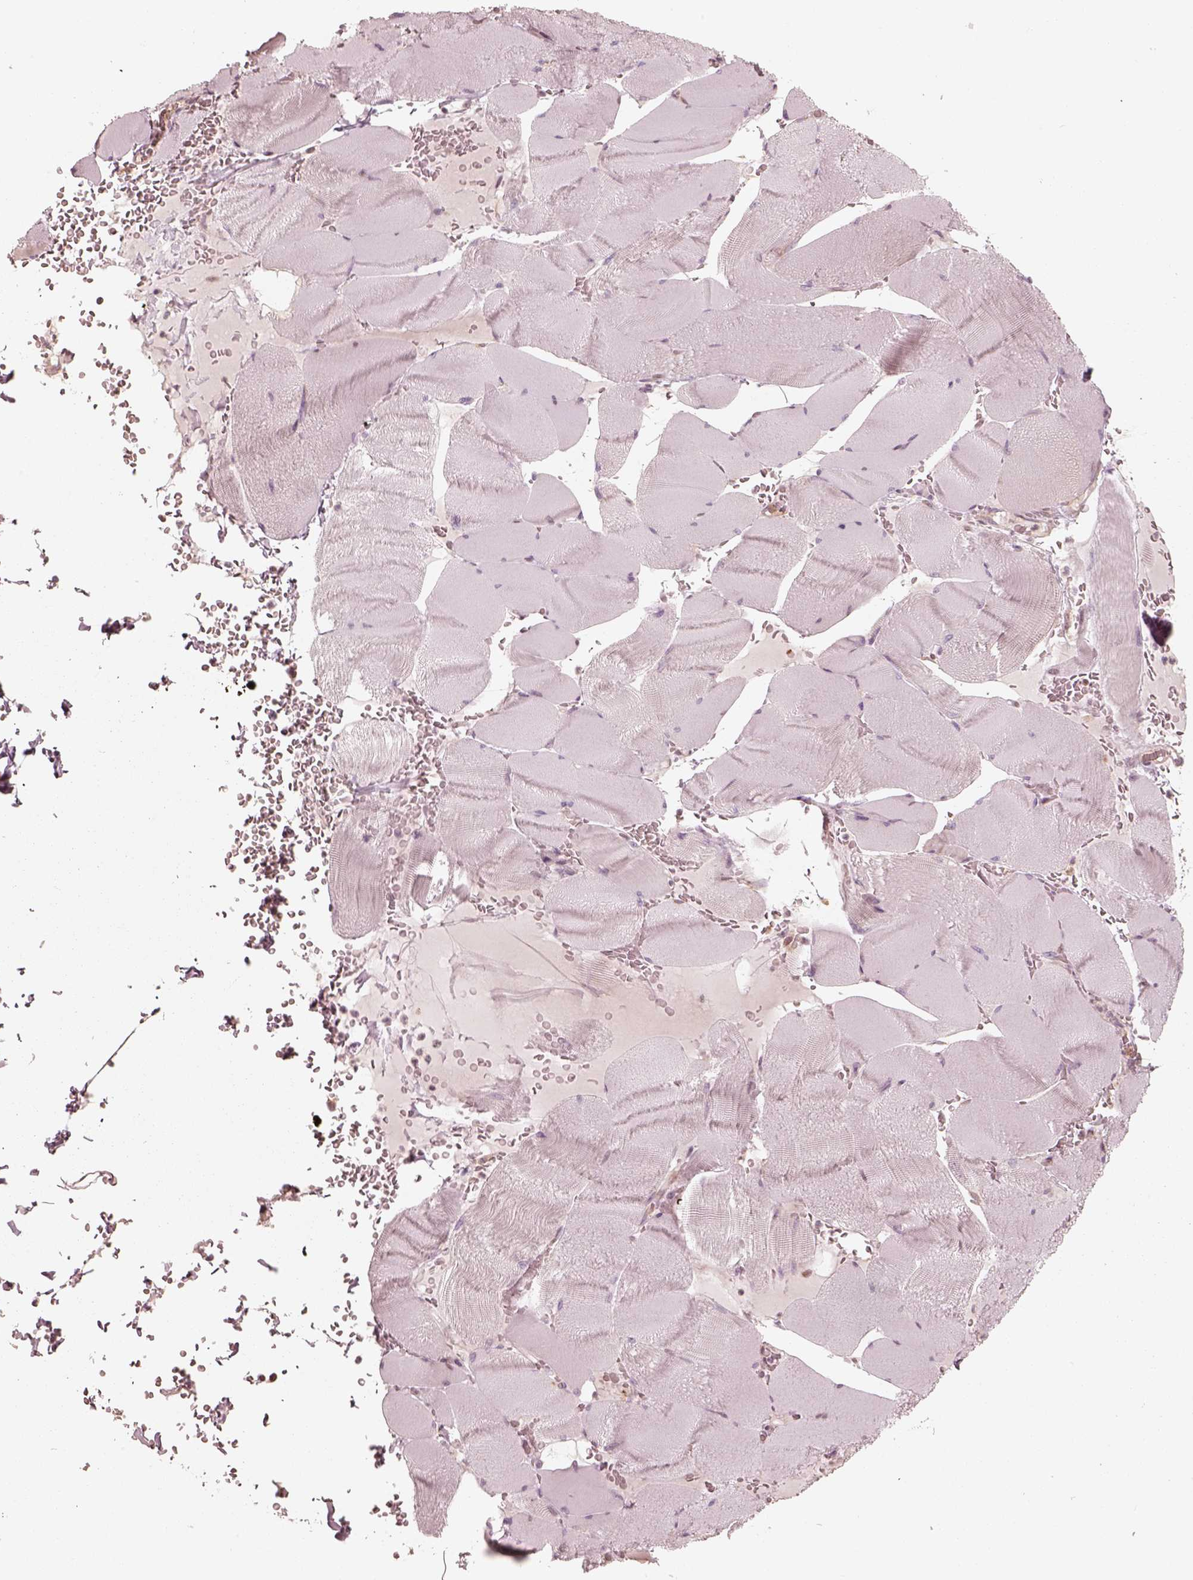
{"staining": {"intensity": "negative", "quantity": "none", "location": "none"}, "tissue": "skeletal muscle", "cell_type": "Myocytes", "image_type": "normal", "snomed": [{"axis": "morphology", "description": "Normal tissue, NOS"}, {"axis": "topography", "description": "Skeletal muscle"}], "caption": "Benign skeletal muscle was stained to show a protein in brown. There is no significant positivity in myocytes.", "gene": "CNOT2", "patient": {"sex": "male", "age": 56}}